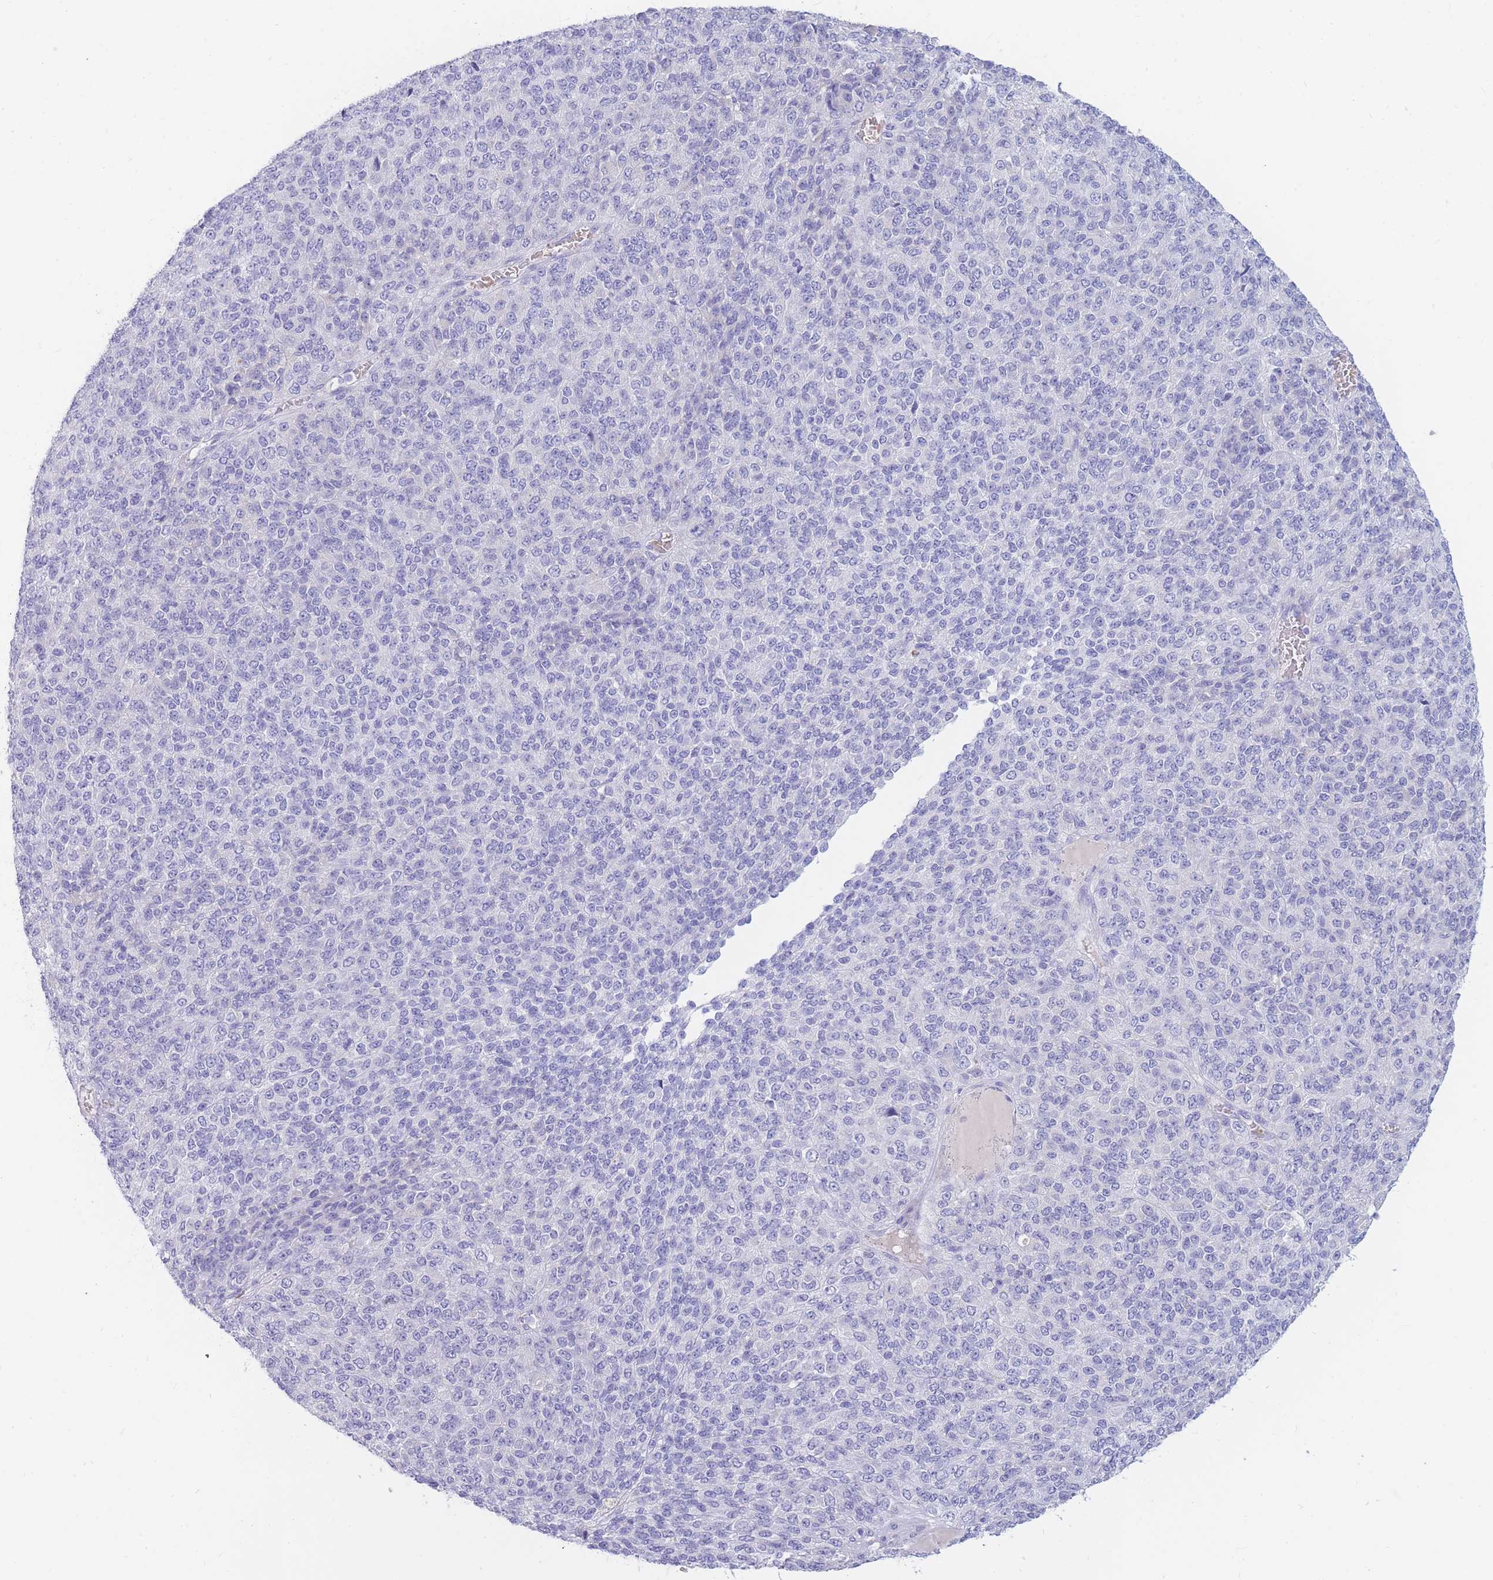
{"staining": {"intensity": "negative", "quantity": "none", "location": "none"}, "tissue": "melanoma", "cell_type": "Tumor cells", "image_type": "cancer", "snomed": [{"axis": "morphology", "description": "Malignant melanoma, Metastatic site"}, {"axis": "topography", "description": "Brain"}], "caption": "This is an immunohistochemistry image of melanoma. There is no staining in tumor cells.", "gene": "TPSD1", "patient": {"sex": "female", "age": 56}}